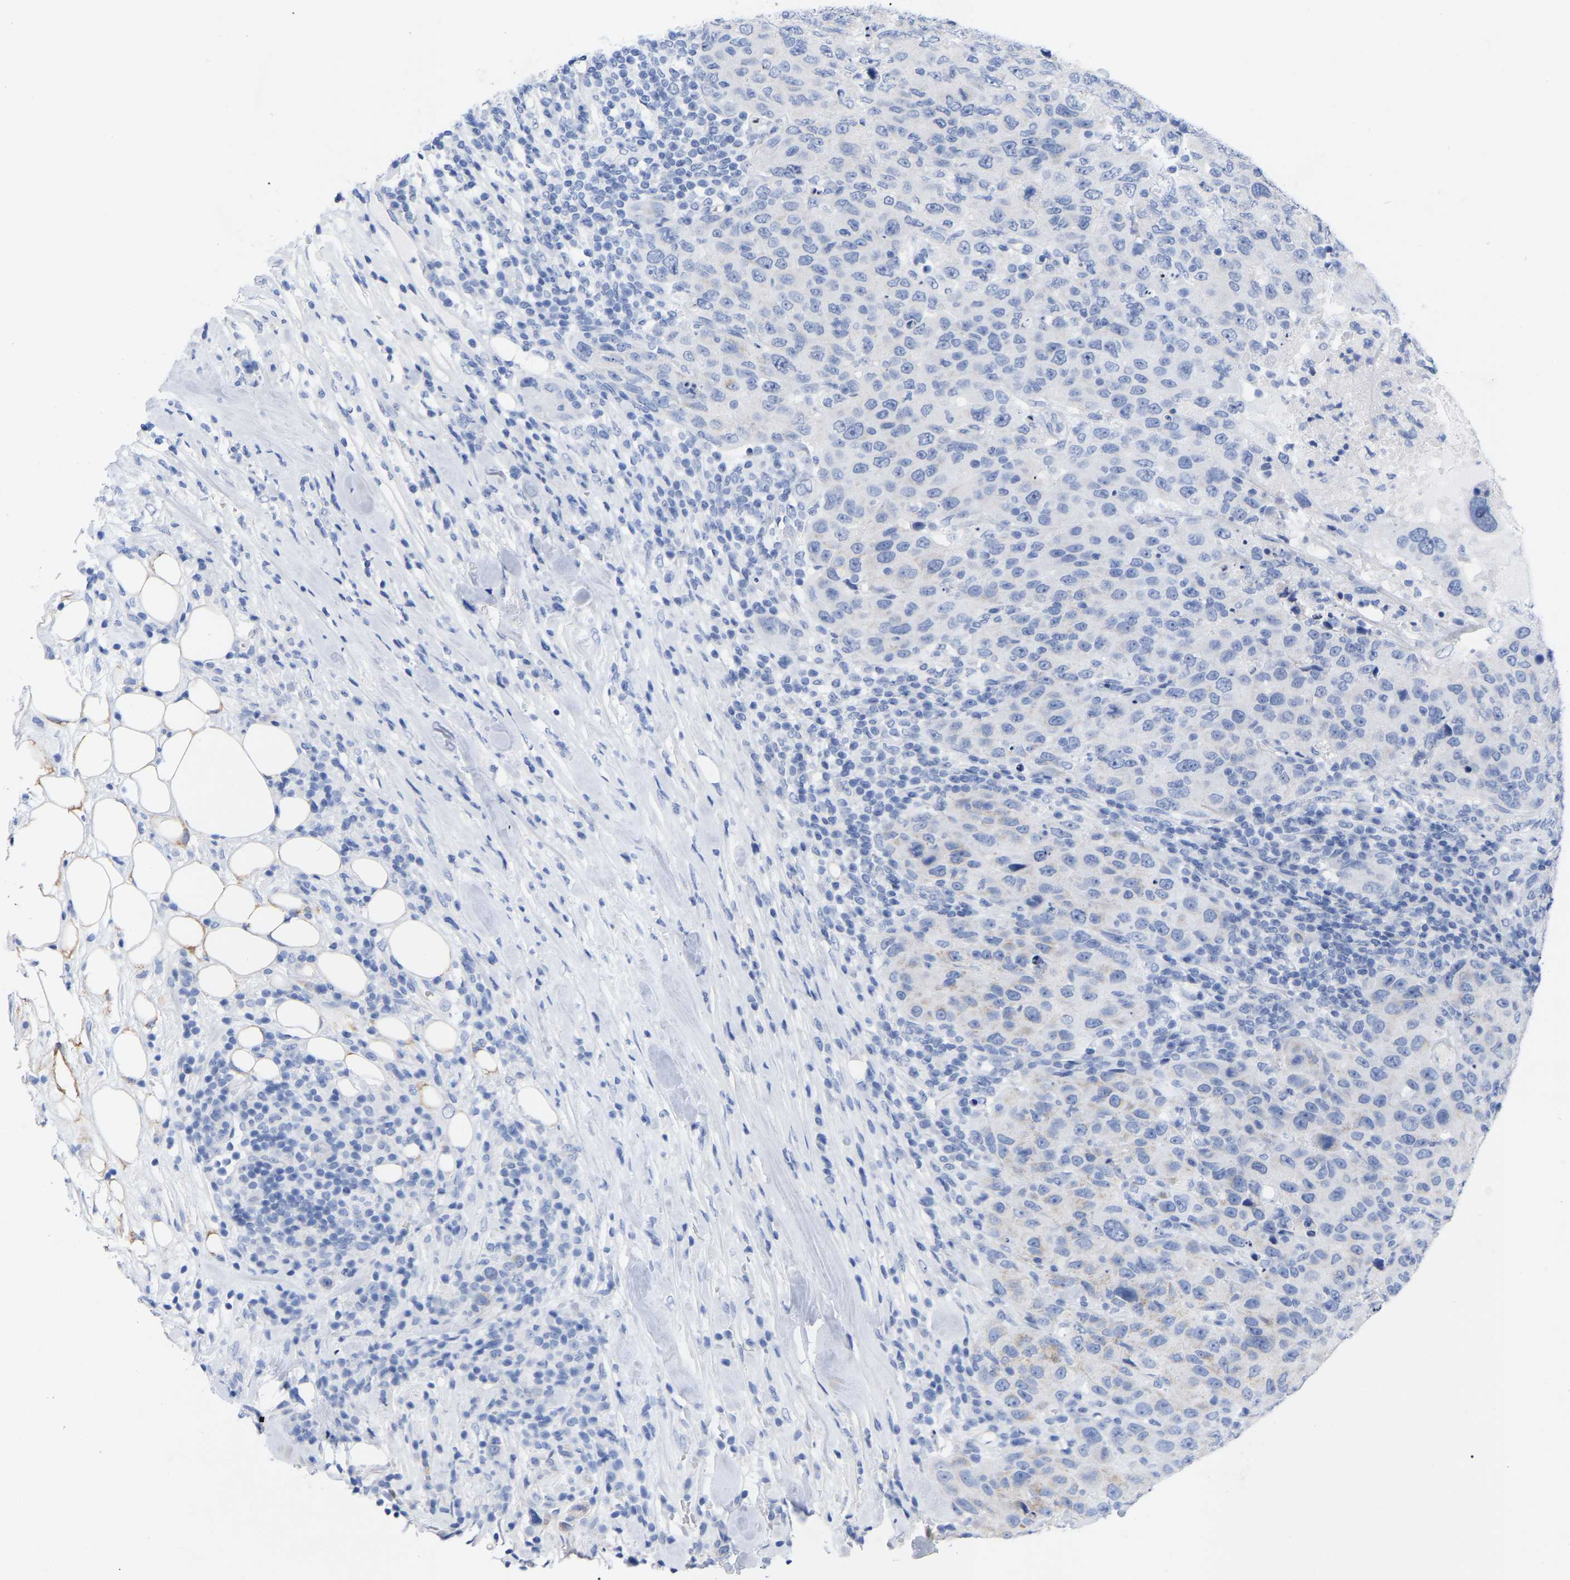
{"staining": {"intensity": "negative", "quantity": "none", "location": "none"}, "tissue": "breast cancer", "cell_type": "Tumor cells", "image_type": "cancer", "snomed": [{"axis": "morphology", "description": "Duct carcinoma"}, {"axis": "topography", "description": "Breast"}], "caption": "Tumor cells are negative for brown protein staining in infiltrating ductal carcinoma (breast).", "gene": "ZNF629", "patient": {"sex": "female", "age": 37}}